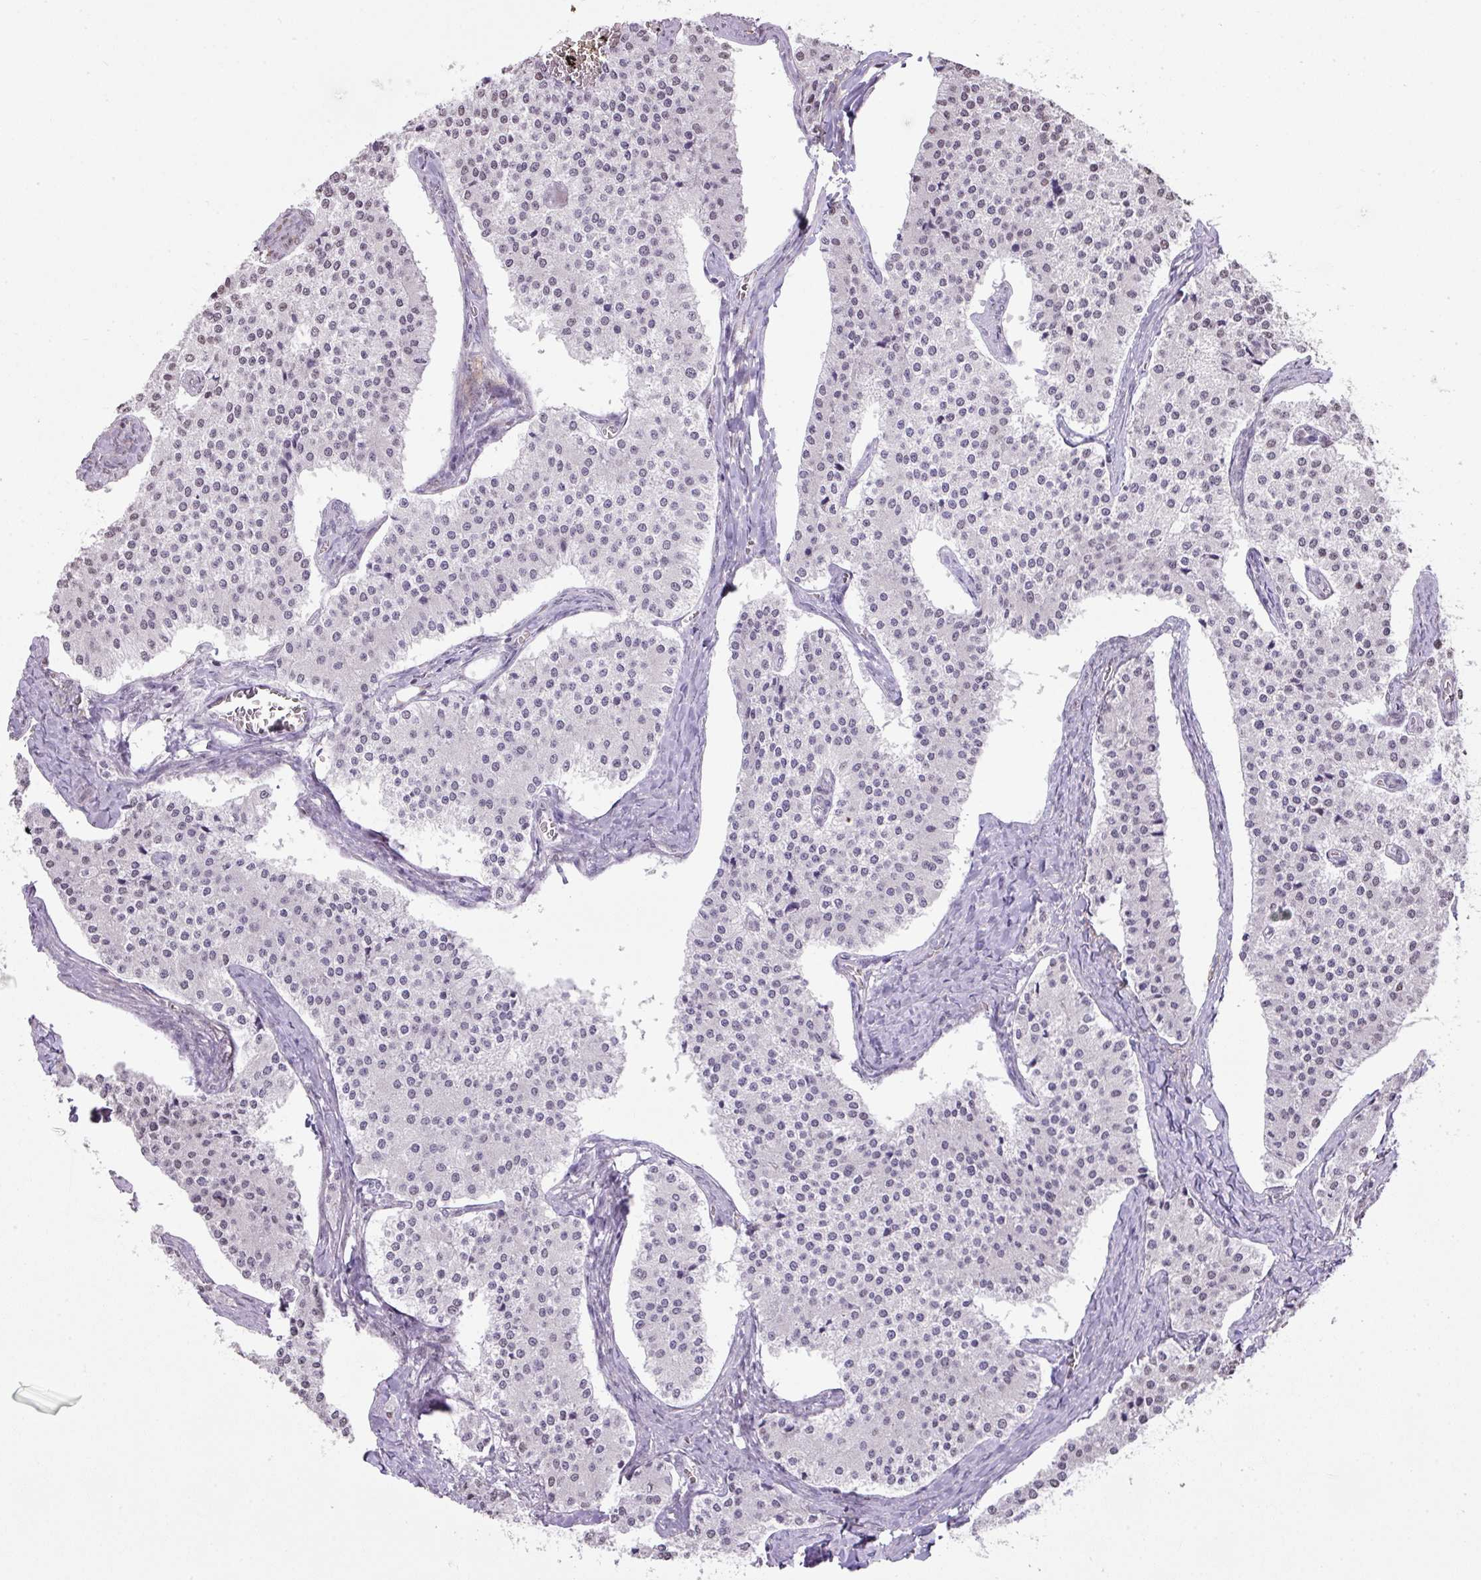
{"staining": {"intensity": "negative", "quantity": "none", "location": "none"}, "tissue": "carcinoid", "cell_type": "Tumor cells", "image_type": "cancer", "snomed": [{"axis": "morphology", "description": "Carcinoid, malignant, NOS"}, {"axis": "topography", "description": "Colon"}], "caption": "Malignant carcinoid was stained to show a protein in brown. There is no significant expression in tumor cells.", "gene": "ANKRD13B", "patient": {"sex": "female", "age": 52}}